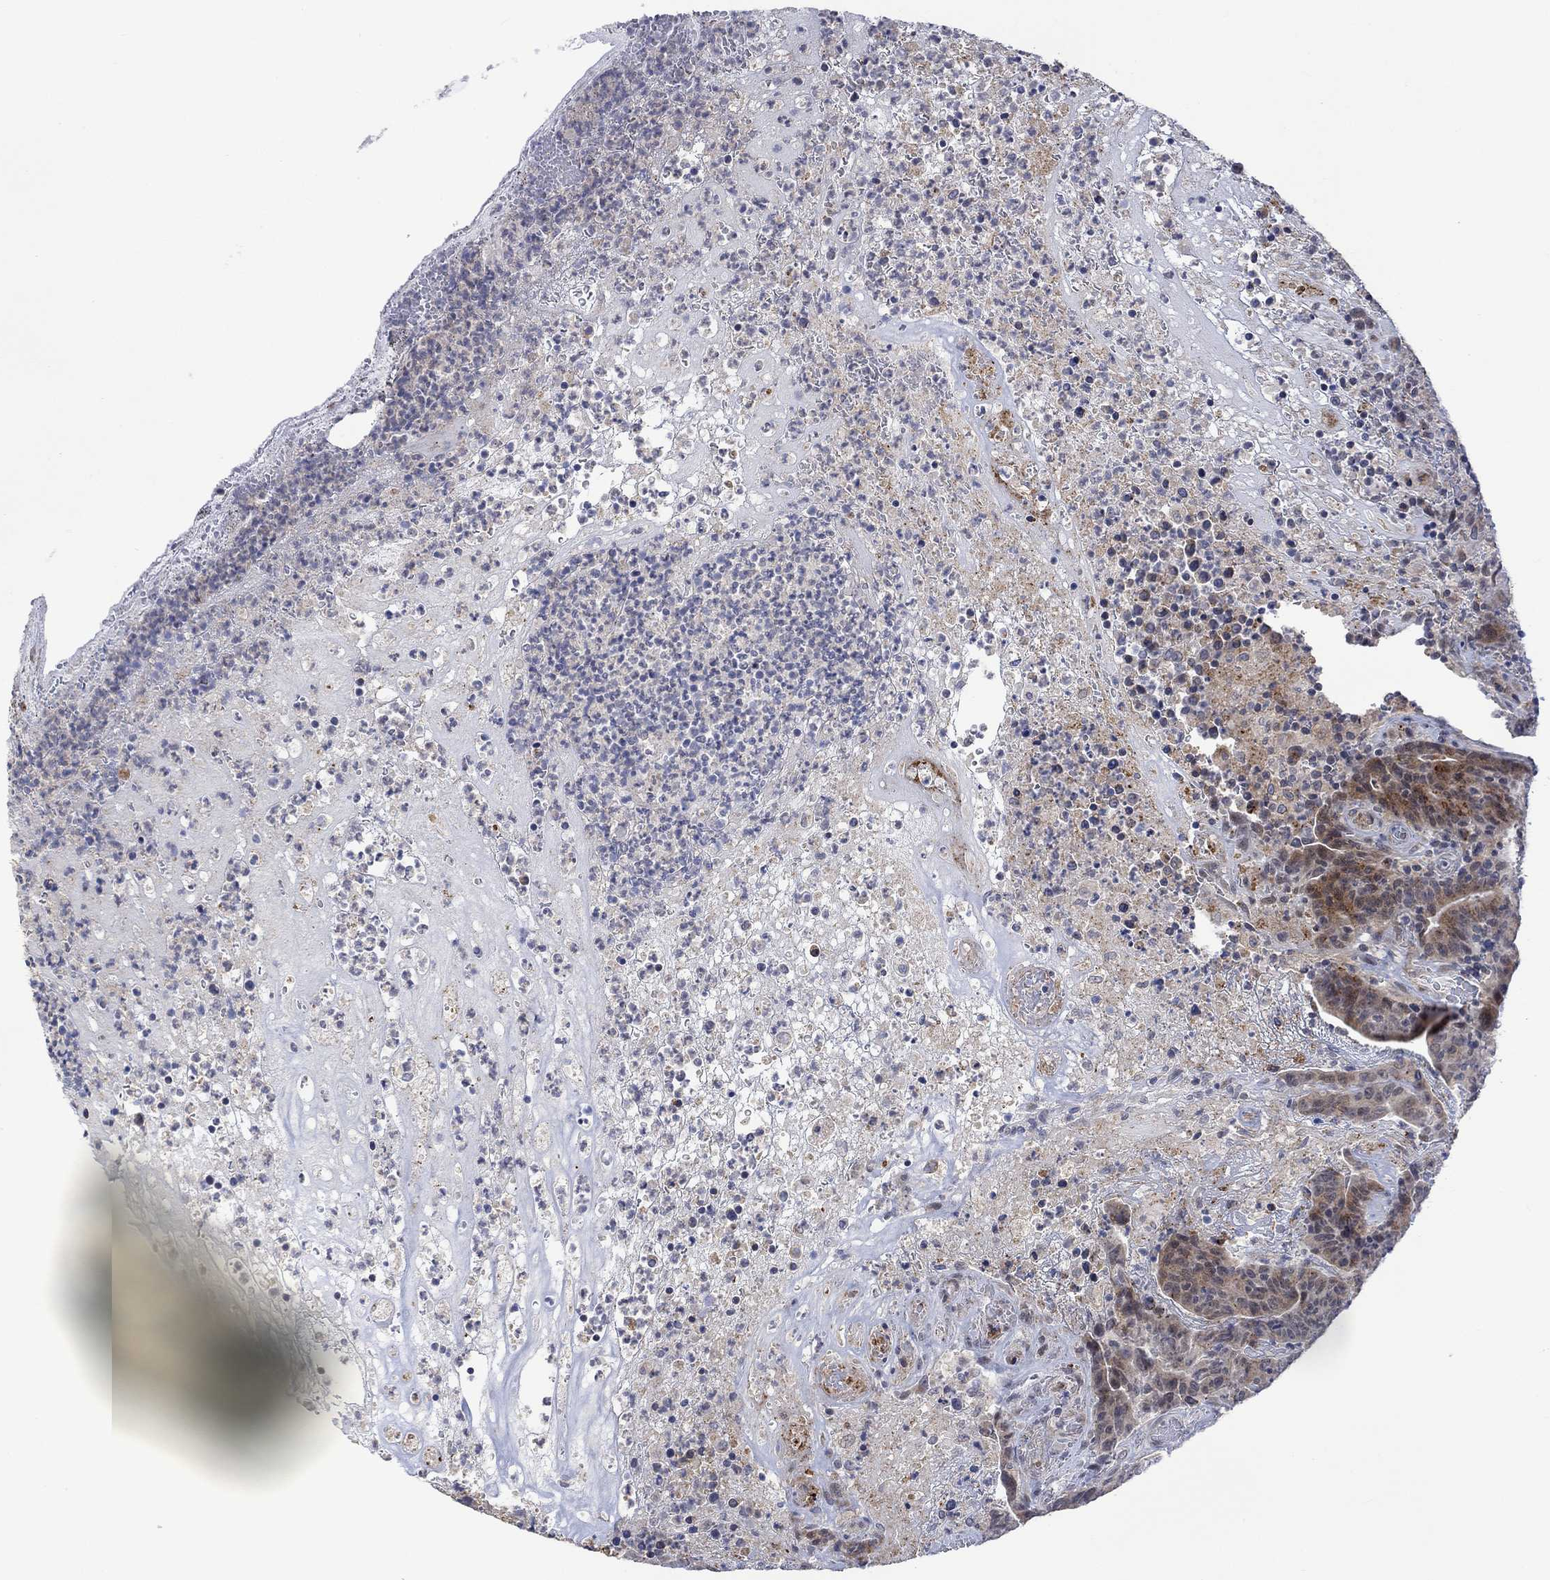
{"staining": {"intensity": "weak", "quantity": "25%-75%", "location": "cytoplasmic/membranous"}, "tissue": "colorectal cancer", "cell_type": "Tumor cells", "image_type": "cancer", "snomed": [{"axis": "morphology", "description": "Adenocarcinoma, NOS"}, {"axis": "topography", "description": "Colon"}], "caption": "High-power microscopy captured an immunohistochemistry photomicrograph of colorectal adenocarcinoma, revealing weak cytoplasmic/membranous expression in approximately 25%-75% of tumor cells.", "gene": "SLC48A1", "patient": {"sex": "female", "age": 75}}